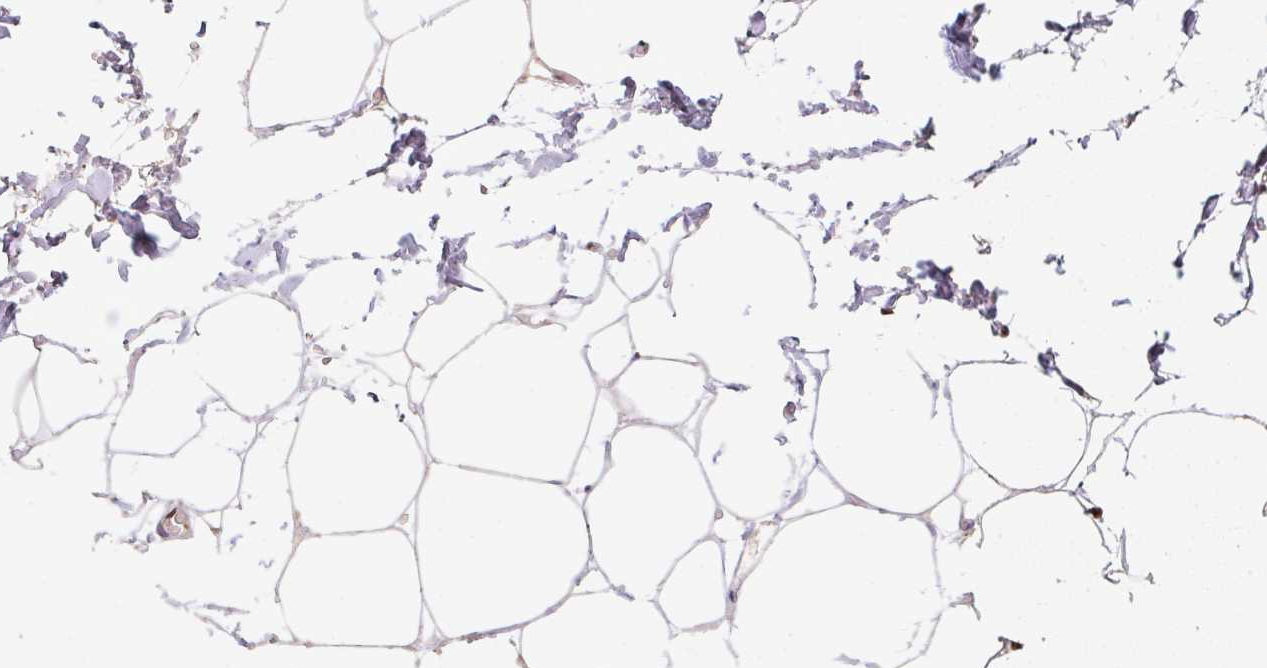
{"staining": {"intensity": "negative", "quantity": "none", "location": "none"}, "tissue": "adipose tissue", "cell_type": "Adipocytes", "image_type": "normal", "snomed": [{"axis": "morphology", "description": "Normal tissue, NOS"}, {"axis": "topography", "description": "Adipose tissue"}, {"axis": "topography", "description": "Vascular tissue"}, {"axis": "topography", "description": "Rectum"}, {"axis": "topography", "description": "Peripheral nerve tissue"}], "caption": "DAB (3,3'-diaminobenzidine) immunohistochemical staining of normal adipose tissue shows no significant positivity in adipocytes.", "gene": "GPR139", "patient": {"sex": "female", "age": 69}}